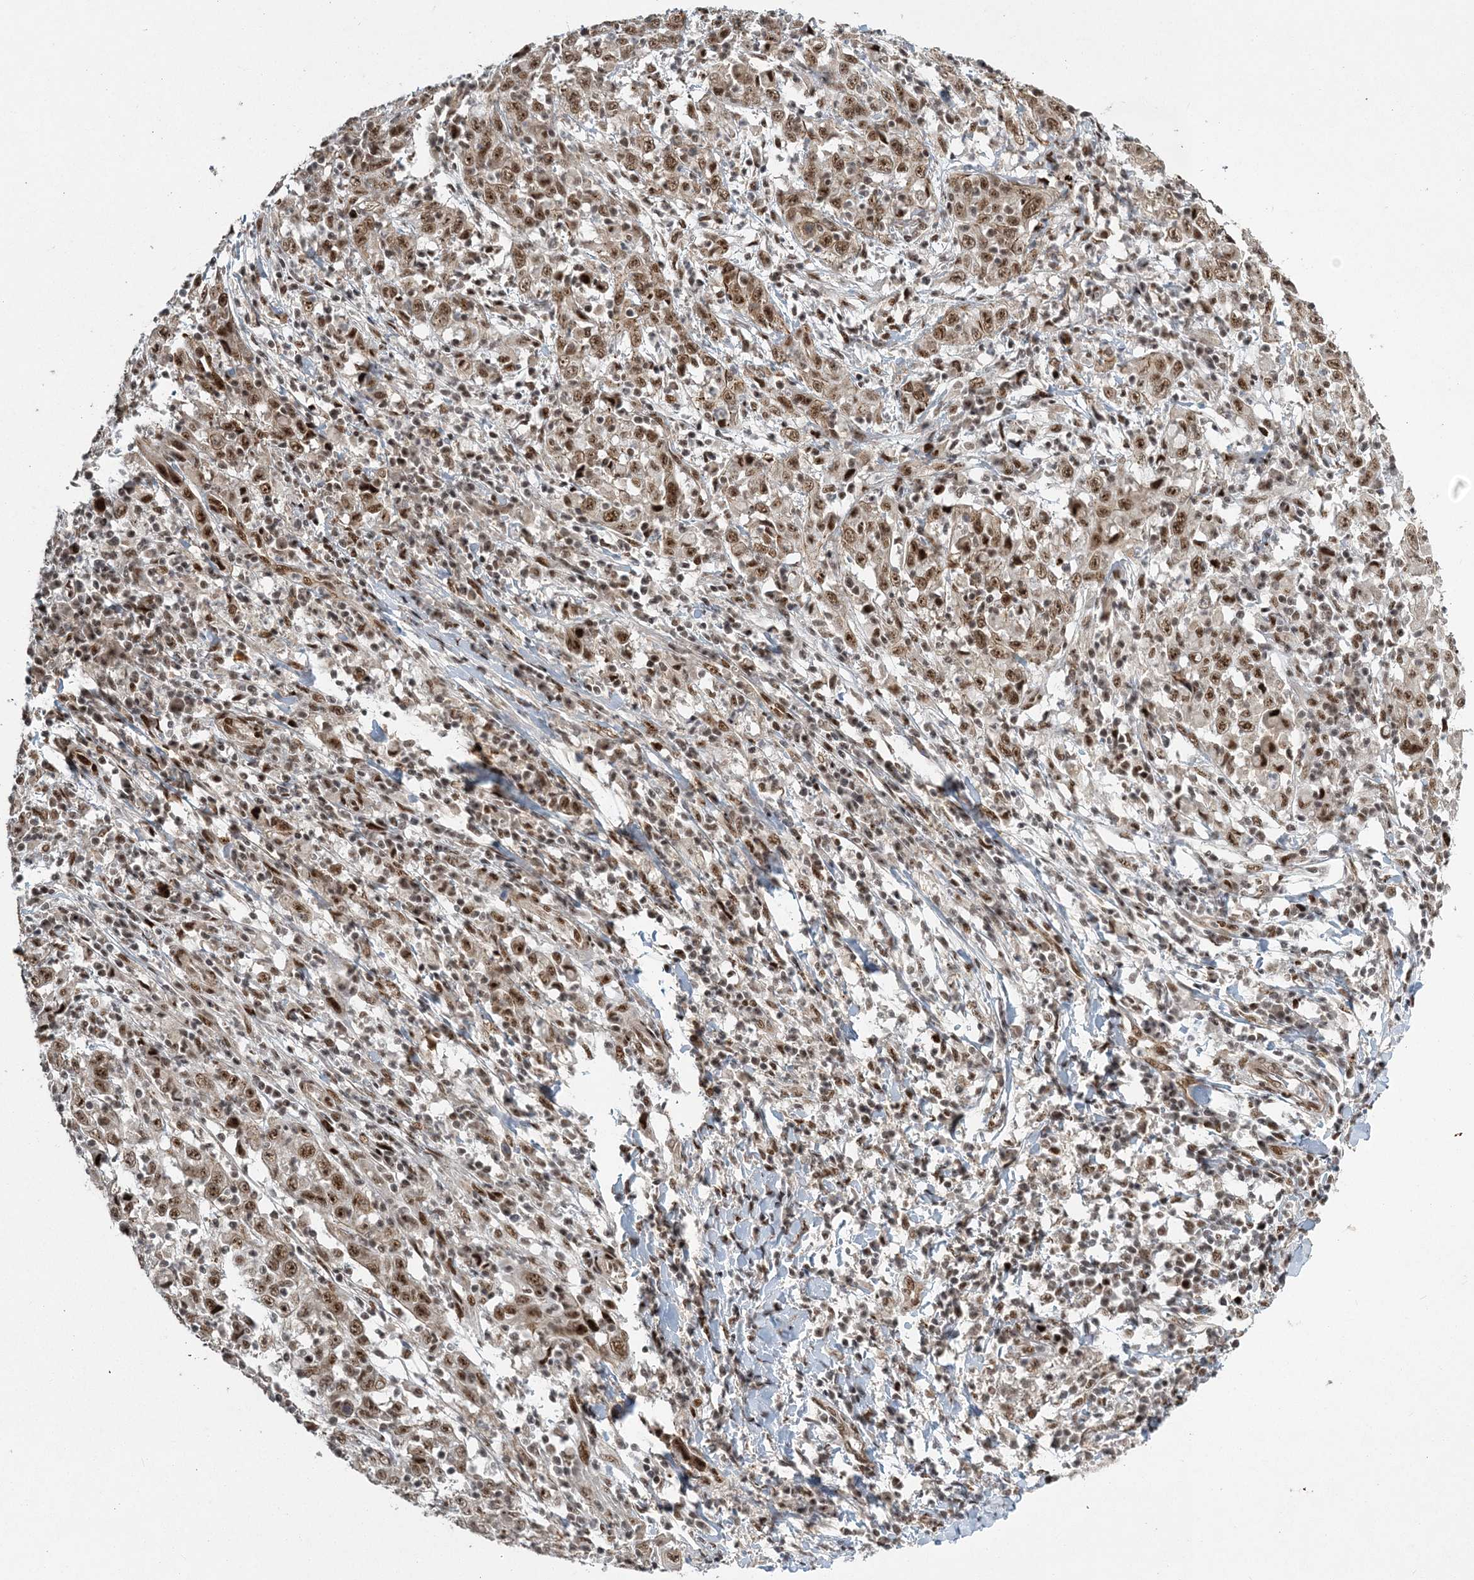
{"staining": {"intensity": "moderate", "quantity": ">75%", "location": "nuclear"}, "tissue": "cervical cancer", "cell_type": "Tumor cells", "image_type": "cancer", "snomed": [{"axis": "morphology", "description": "Squamous cell carcinoma, NOS"}, {"axis": "topography", "description": "Cervix"}], "caption": "There is medium levels of moderate nuclear staining in tumor cells of cervical cancer, as demonstrated by immunohistochemical staining (brown color).", "gene": "CWC22", "patient": {"sex": "female", "age": 46}}